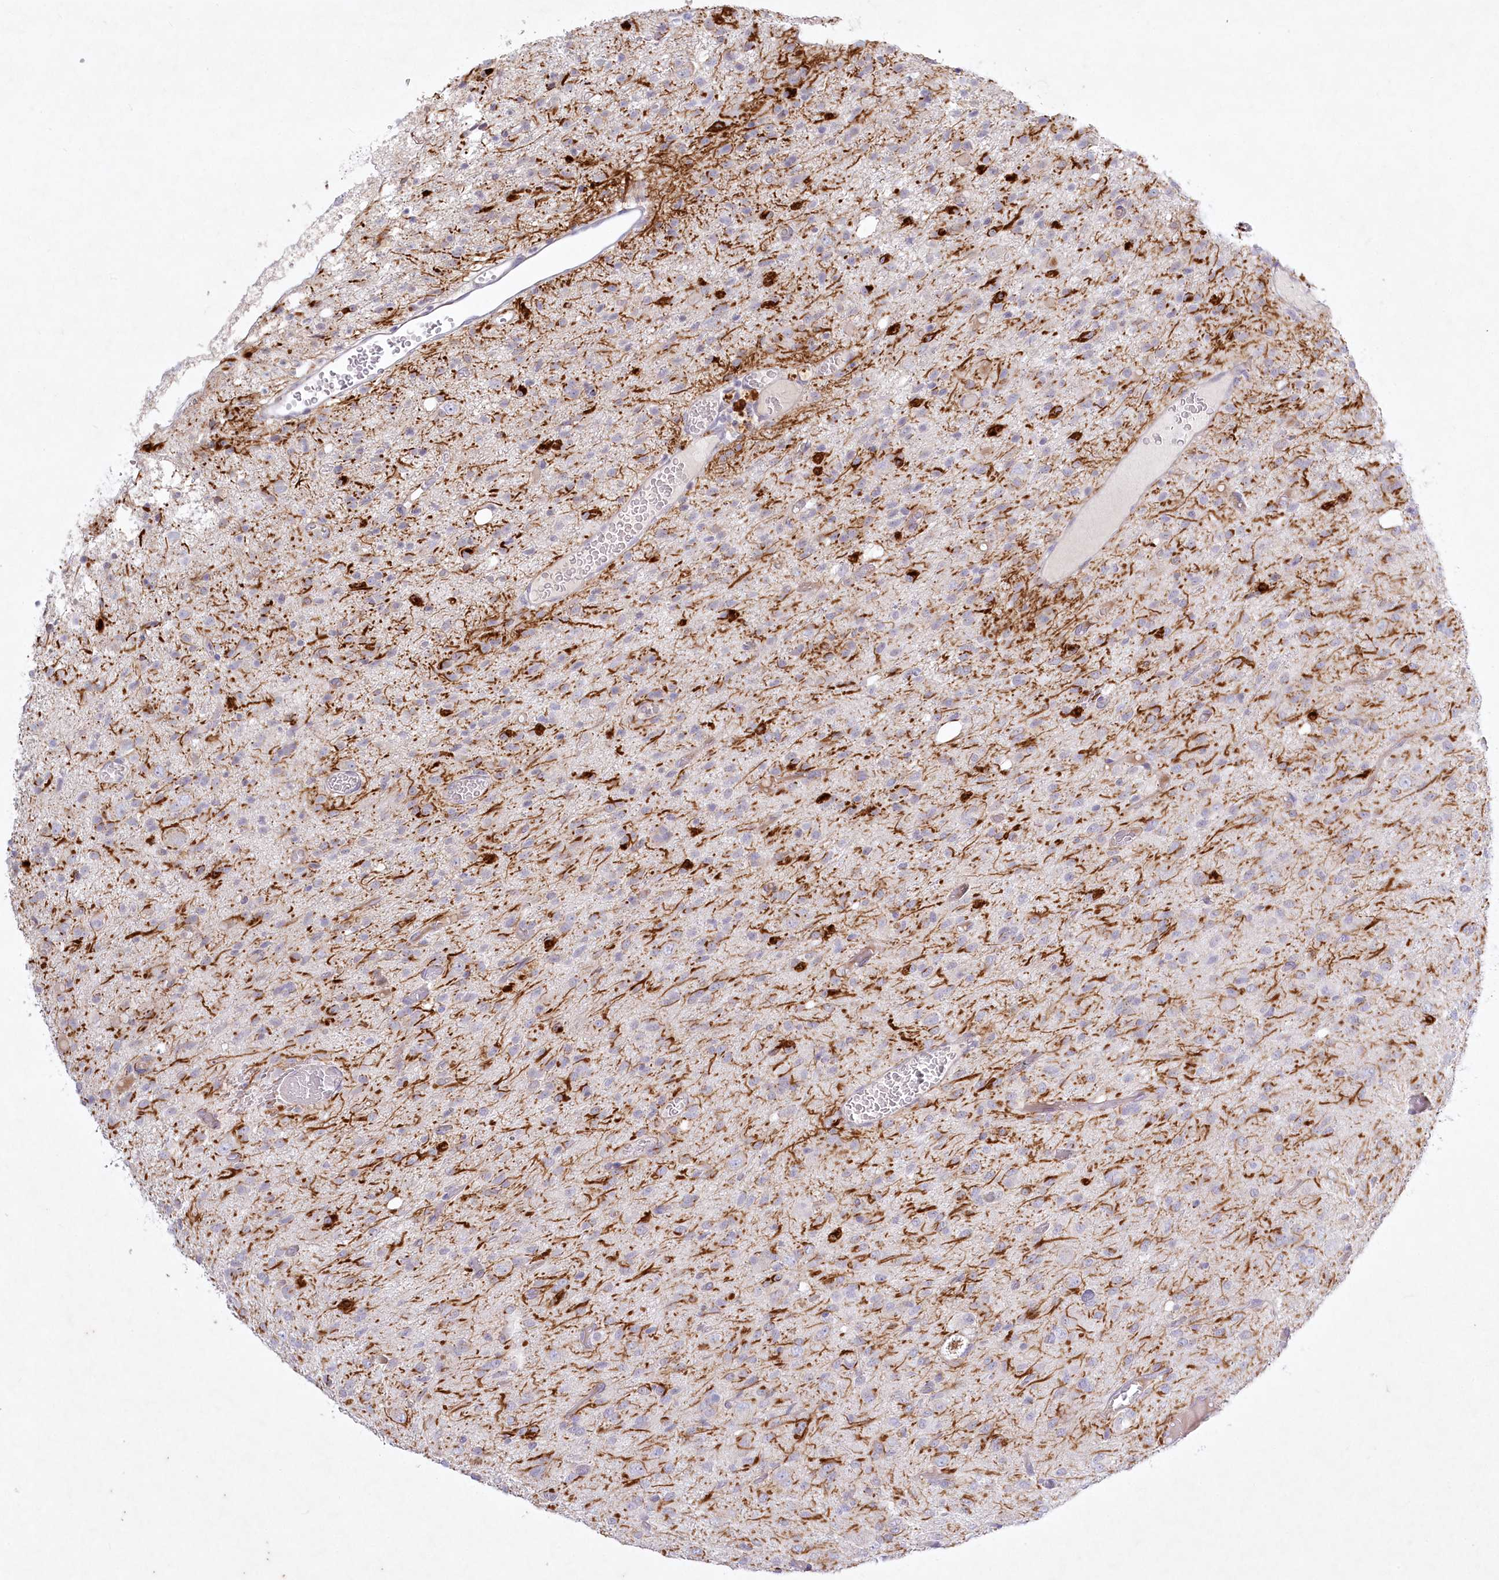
{"staining": {"intensity": "negative", "quantity": "none", "location": "none"}, "tissue": "glioma", "cell_type": "Tumor cells", "image_type": "cancer", "snomed": [{"axis": "morphology", "description": "Glioma, malignant, High grade"}, {"axis": "topography", "description": "Brain"}], "caption": "Photomicrograph shows no significant protein staining in tumor cells of glioma.", "gene": "ABITRAM", "patient": {"sex": "female", "age": 59}}